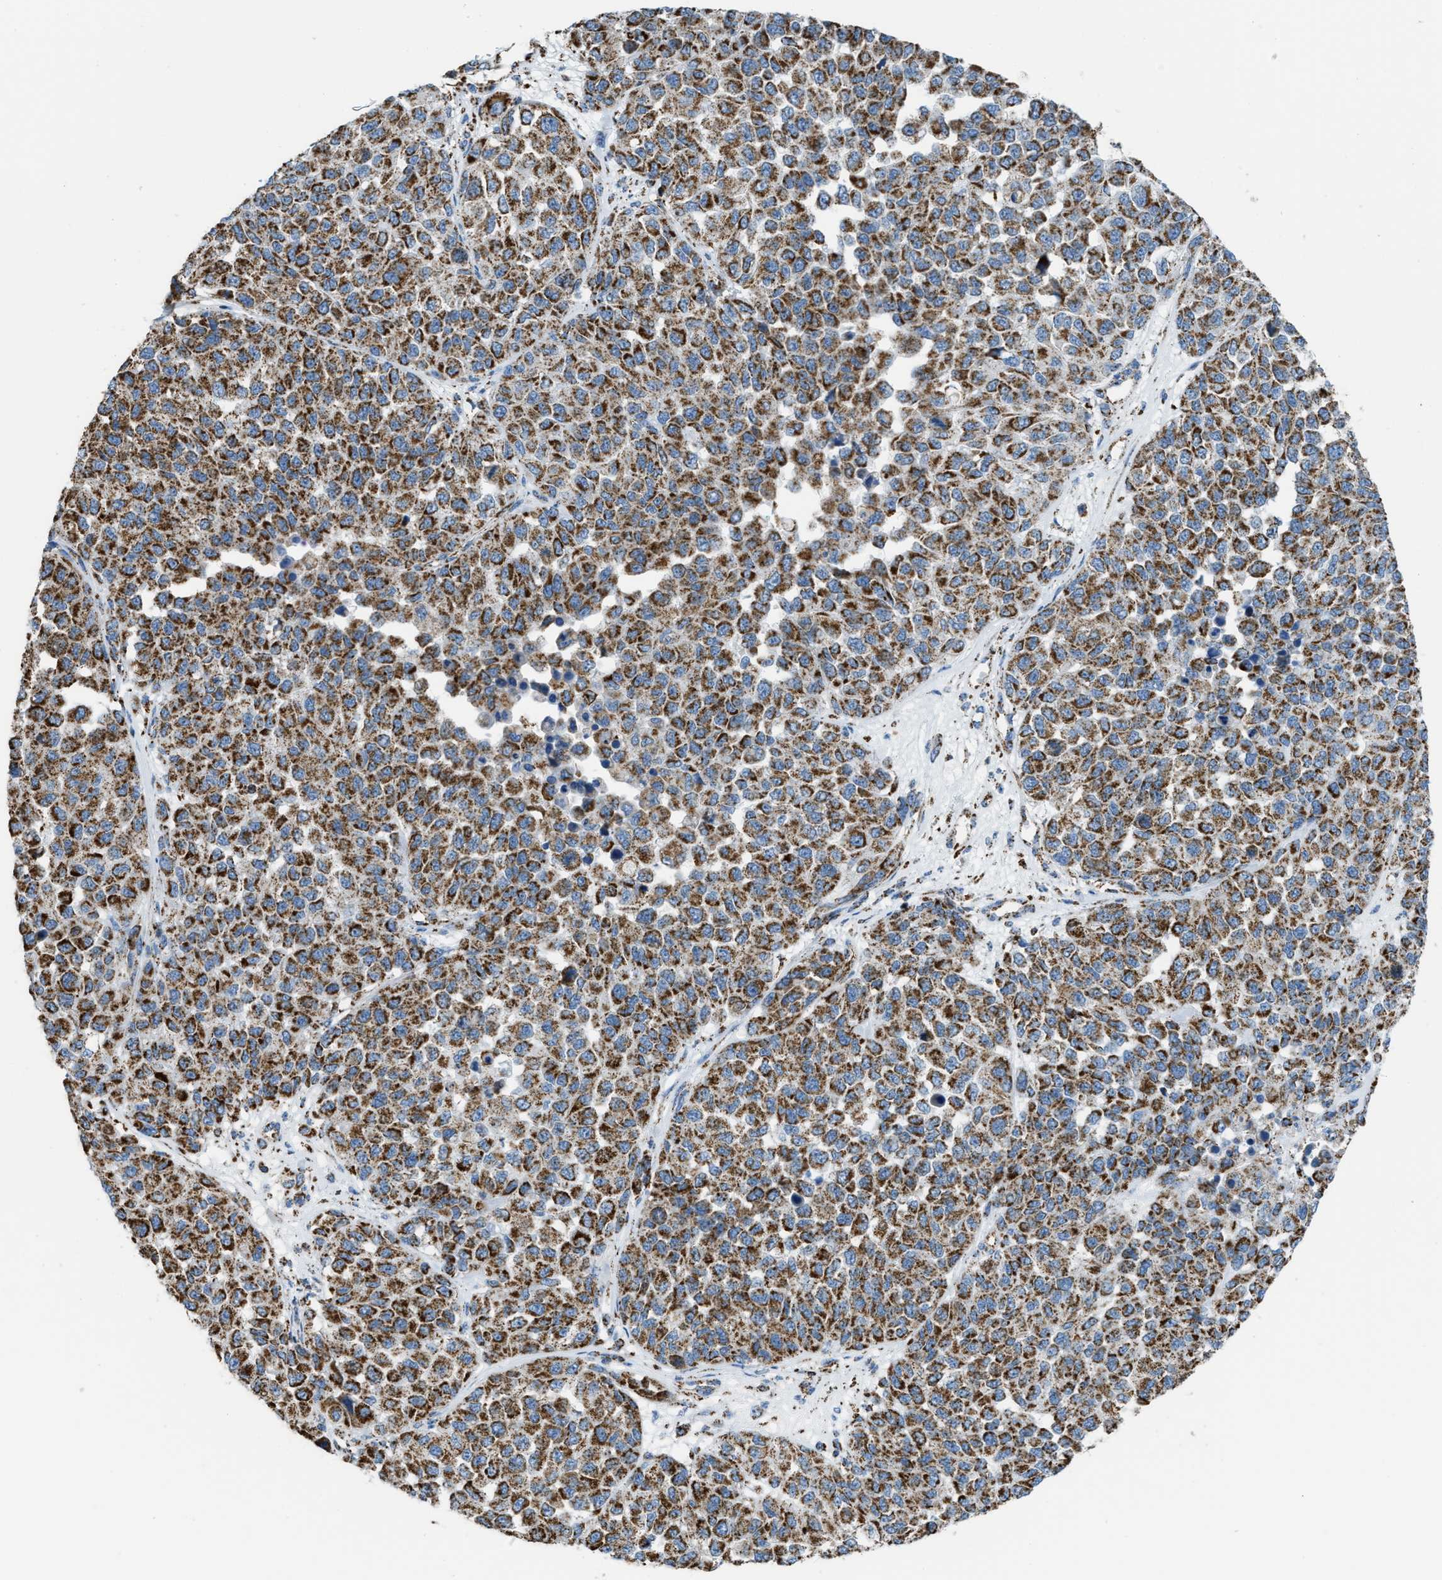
{"staining": {"intensity": "strong", "quantity": ">75%", "location": "cytoplasmic/membranous"}, "tissue": "melanoma", "cell_type": "Tumor cells", "image_type": "cancer", "snomed": [{"axis": "morphology", "description": "Malignant melanoma, NOS"}, {"axis": "topography", "description": "Skin"}], "caption": "An immunohistochemistry (IHC) image of tumor tissue is shown. Protein staining in brown shows strong cytoplasmic/membranous positivity in melanoma within tumor cells. (Stains: DAB (3,3'-diaminobenzidine) in brown, nuclei in blue, Microscopy: brightfield microscopy at high magnification).", "gene": "ETFB", "patient": {"sex": "male", "age": 62}}